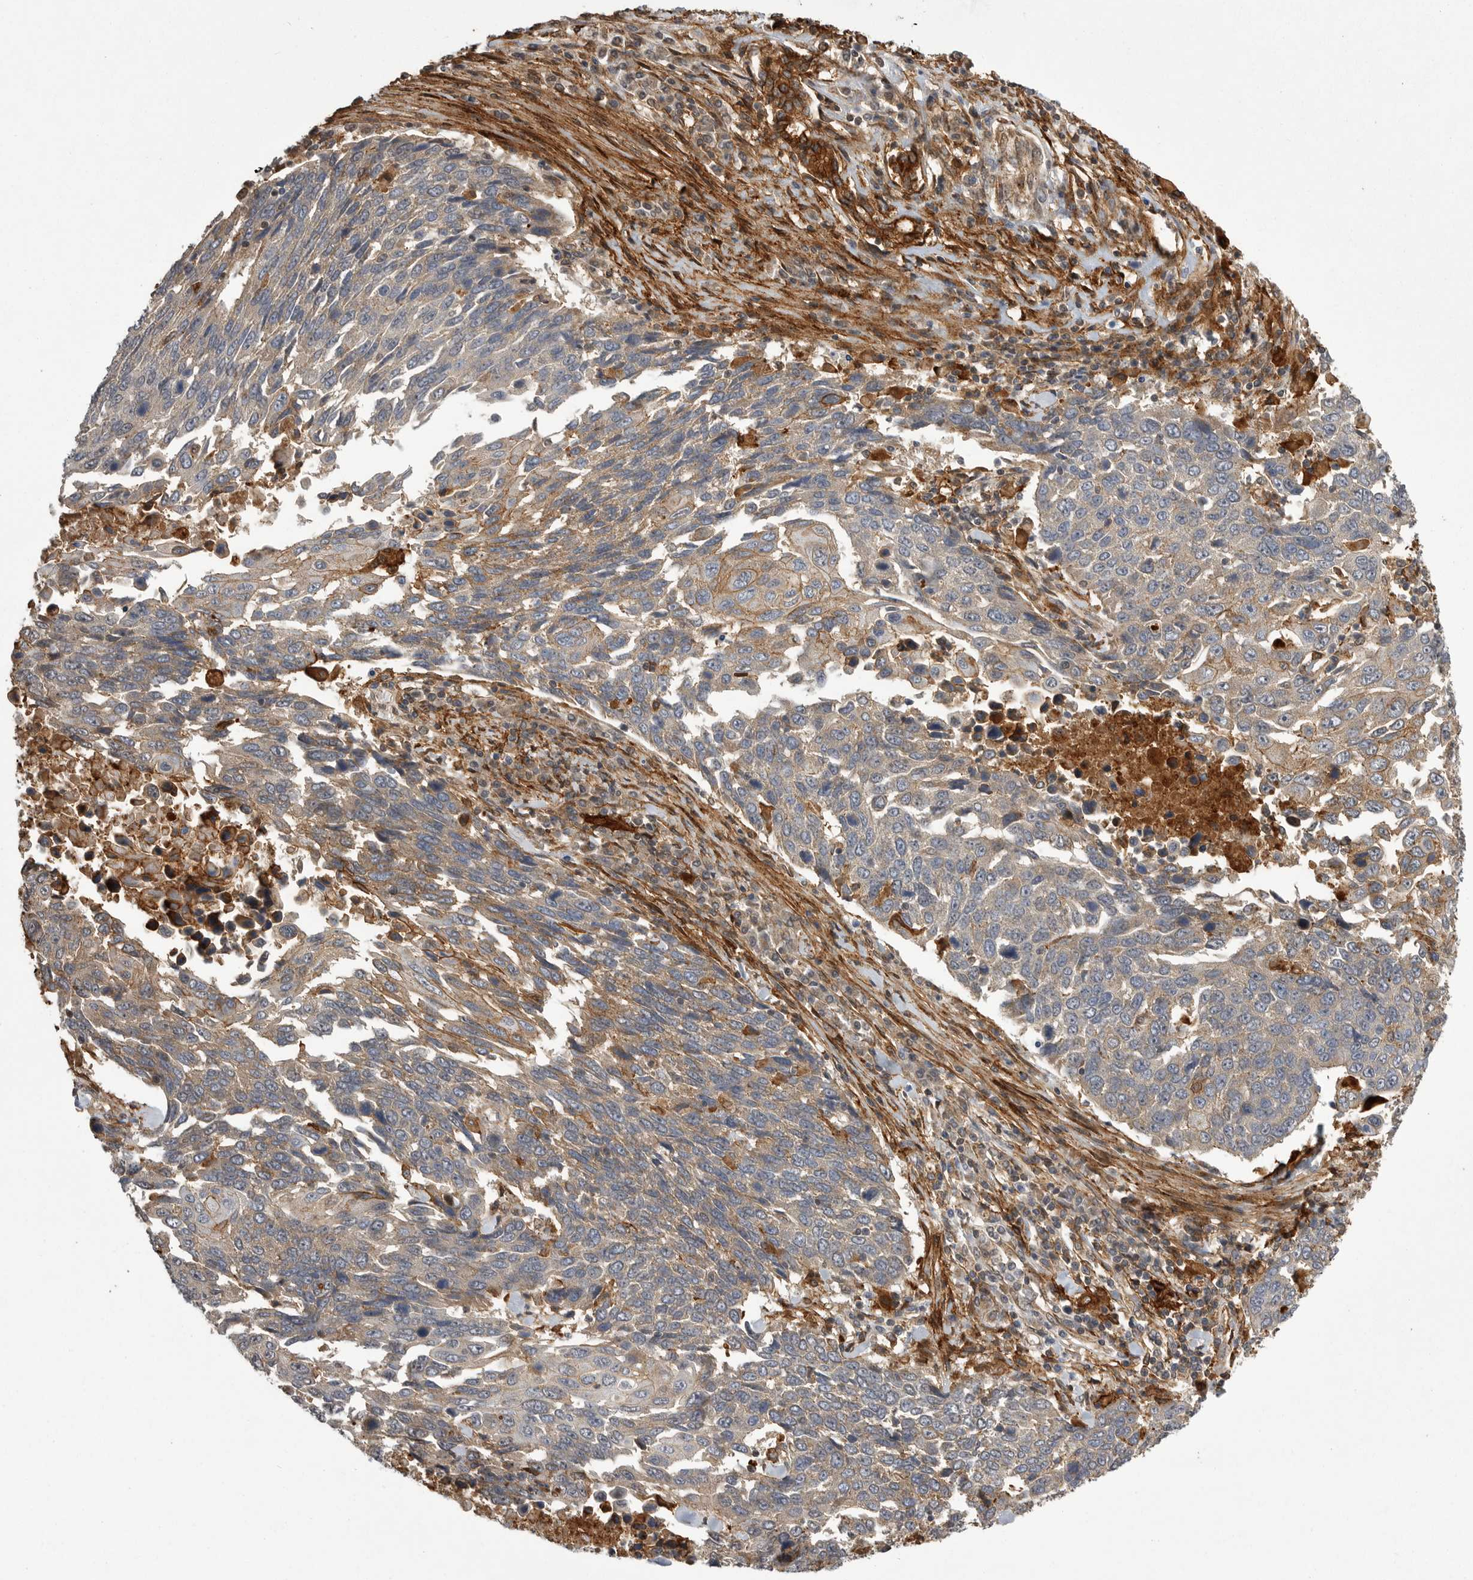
{"staining": {"intensity": "weak", "quantity": "25%-75%", "location": "cytoplasmic/membranous"}, "tissue": "lung cancer", "cell_type": "Tumor cells", "image_type": "cancer", "snomed": [{"axis": "morphology", "description": "Squamous cell carcinoma, NOS"}, {"axis": "topography", "description": "Lung"}], "caption": "Immunohistochemistry photomicrograph of neoplastic tissue: squamous cell carcinoma (lung) stained using IHC displays low levels of weak protein expression localized specifically in the cytoplasmic/membranous of tumor cells, appearing as a cytoplasmic/membranous brown color.", "gene": "NECTIN1", "patient": {"sex": "male", "age": 66}}